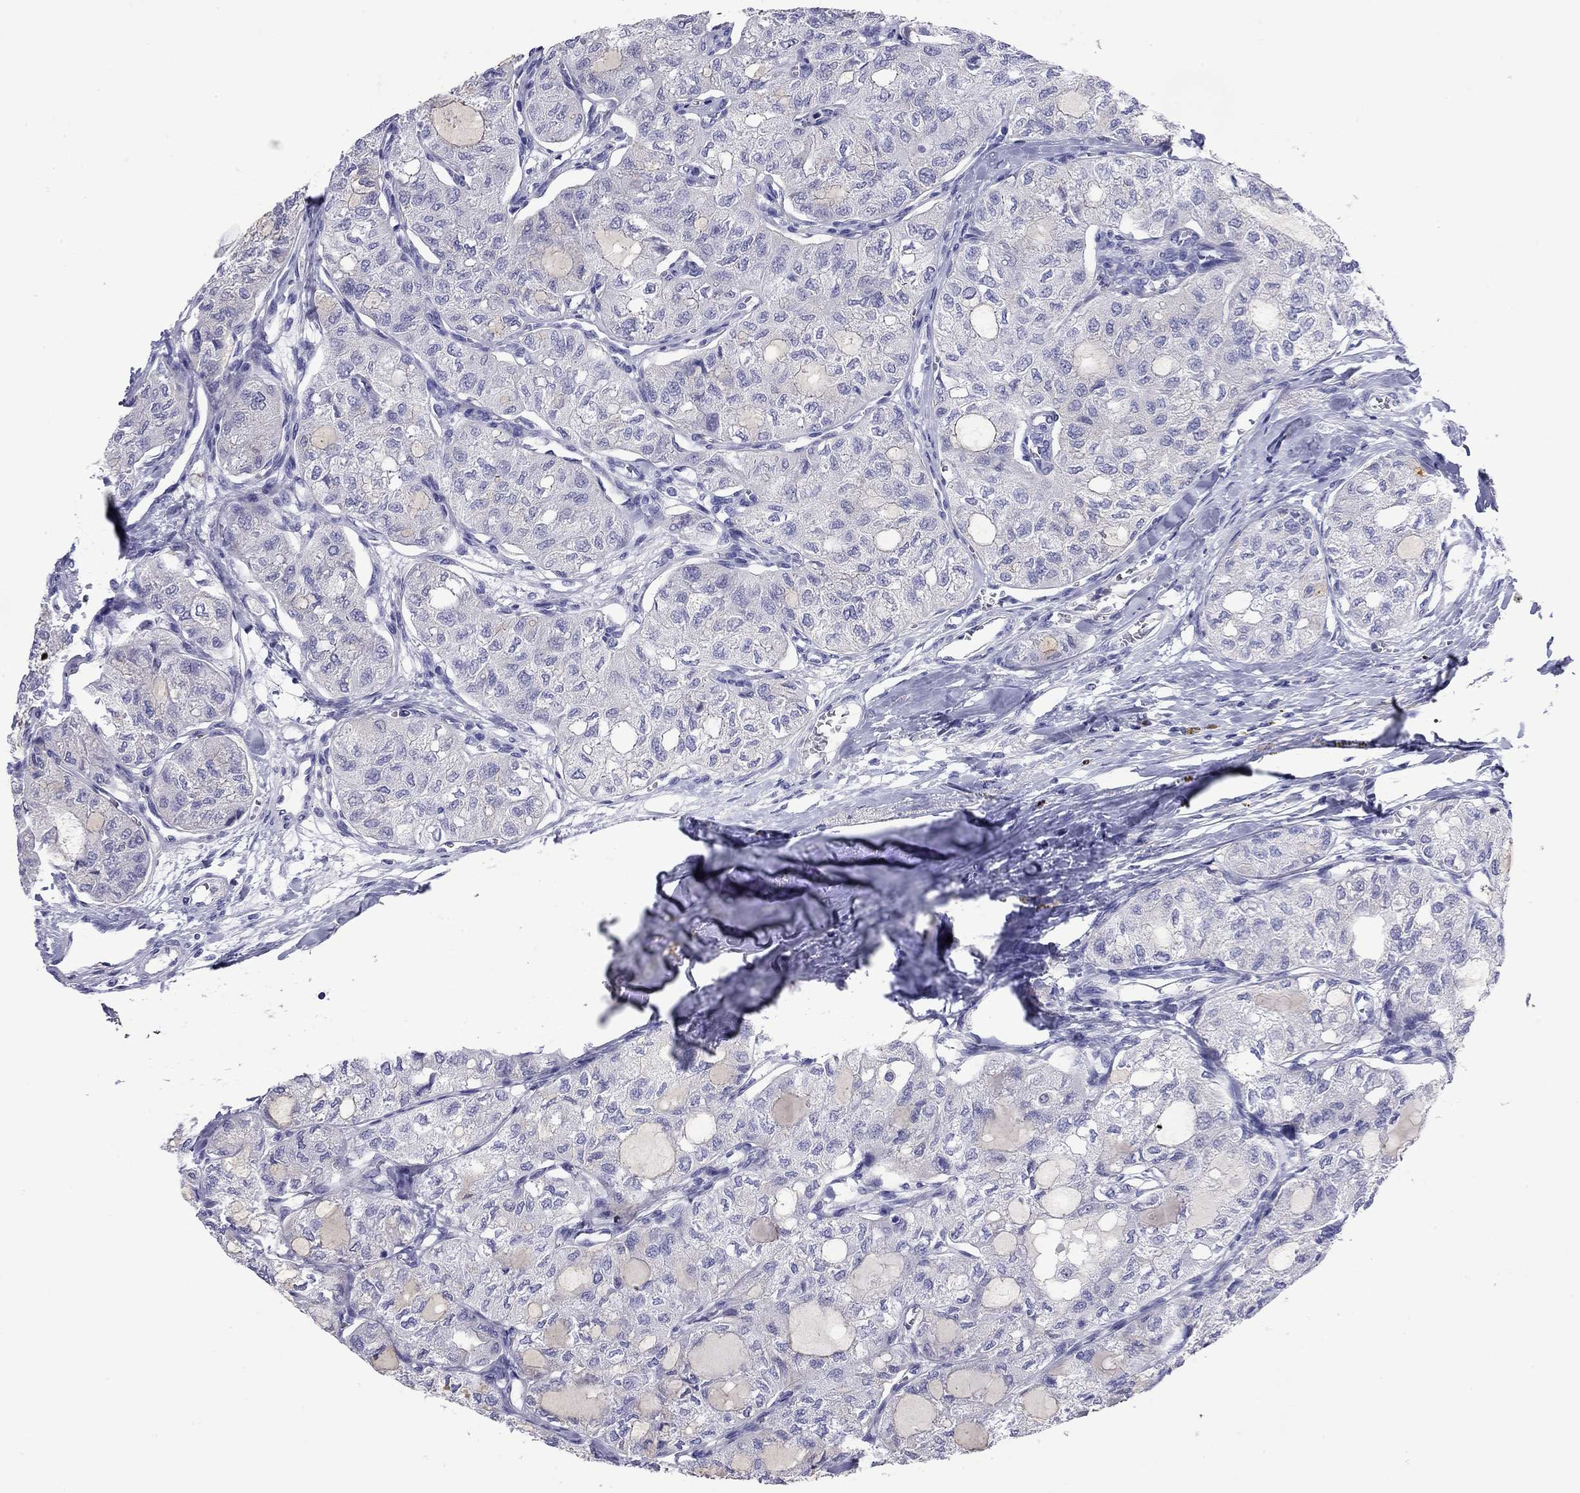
{"staining": {"intensity": "negative", "quantity": "none", "location": "none"}, "tissue": "thyroid cancer", "cell_type": "Tumor cells", "image_type": "cancer", "snomed": [{"axis": "morphology", "description": "Follicular adenoma carcinoma, NOS"}, {"axis": "topography", "description": "Thyroid gland"}], "caption": "A high-resolution micrograph shows immunohistochemistry staining of thyroid cancer, which displays no significant positivity in tumor cells. (Stains: DAB (3,3'-diaminobenzidine) immunohistochemistry with hematoxylin counter stain, Microscopy: brightfield microscopy at high magnification).", "gene": "CMYA5", "patient": {"sex": "male", "age": 75}}